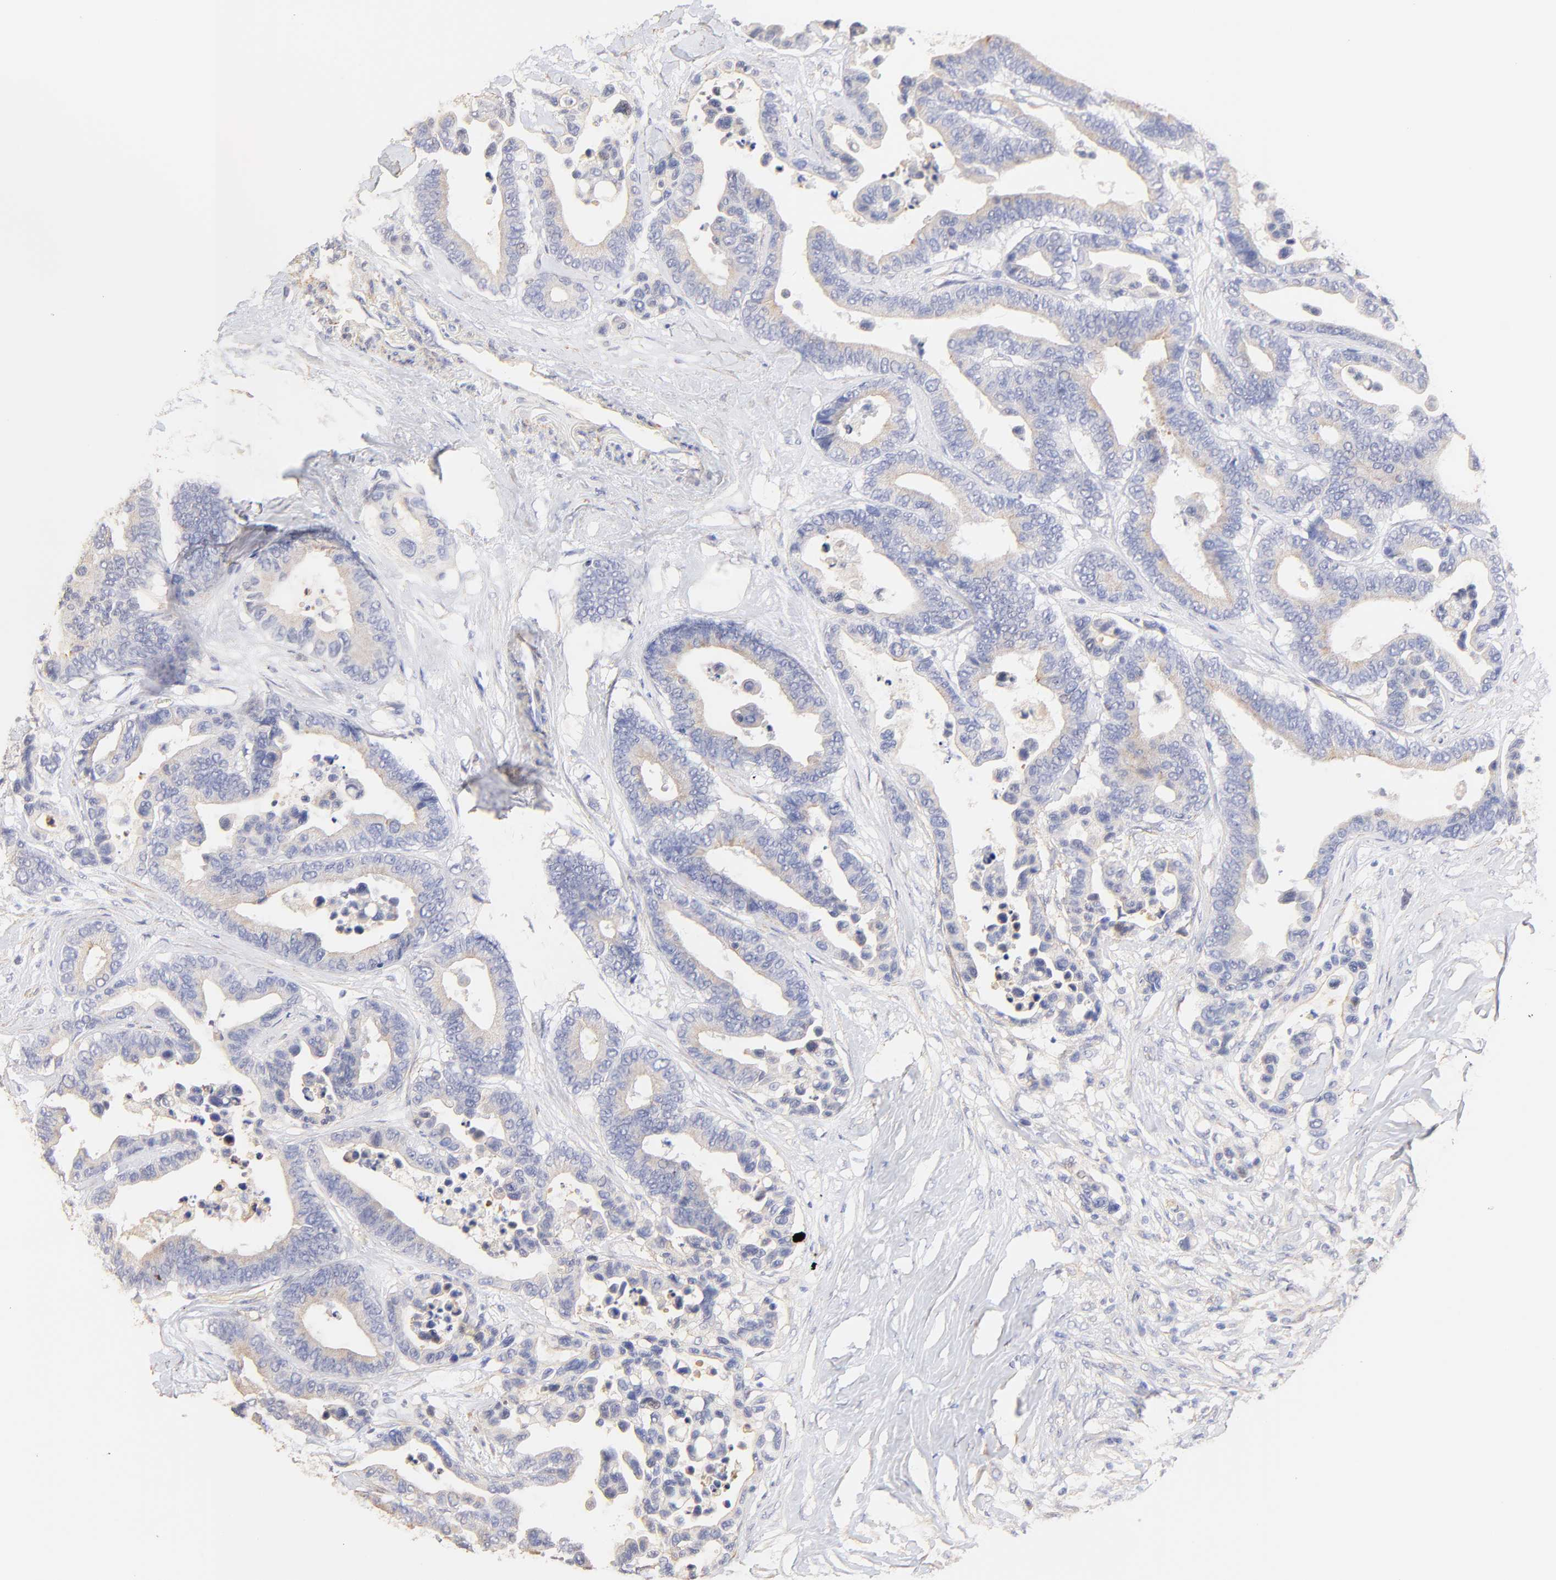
{"staining": {"intensity": "weak", "quantity": "25%-75%", "location": "cytoplasmic/membranous"}, "tissue": "colorectal cancer", "cell_type": "Tumor cells", "image_type": "cancer", "snomed": [{"axis": "morphology", "description": "Adenocarcinoma, NOS"}, {"axis": "topography", "description": "Colon"}], "caption": "Colorectal cancer stained with DAB (3,3'-diaminobenzidine) immunohistochemistry (IHC) exhibits low levels of weak cytoplasmic/membranous positivity in approximately 25%-75% of tumor cells. The staining was performed using DAB, with brown indicating positive protein expression. Nuclei are stained blue with hematoxylin.", "gene": "ACTRT1", "patient": {"sex": "male", "age": 82}}